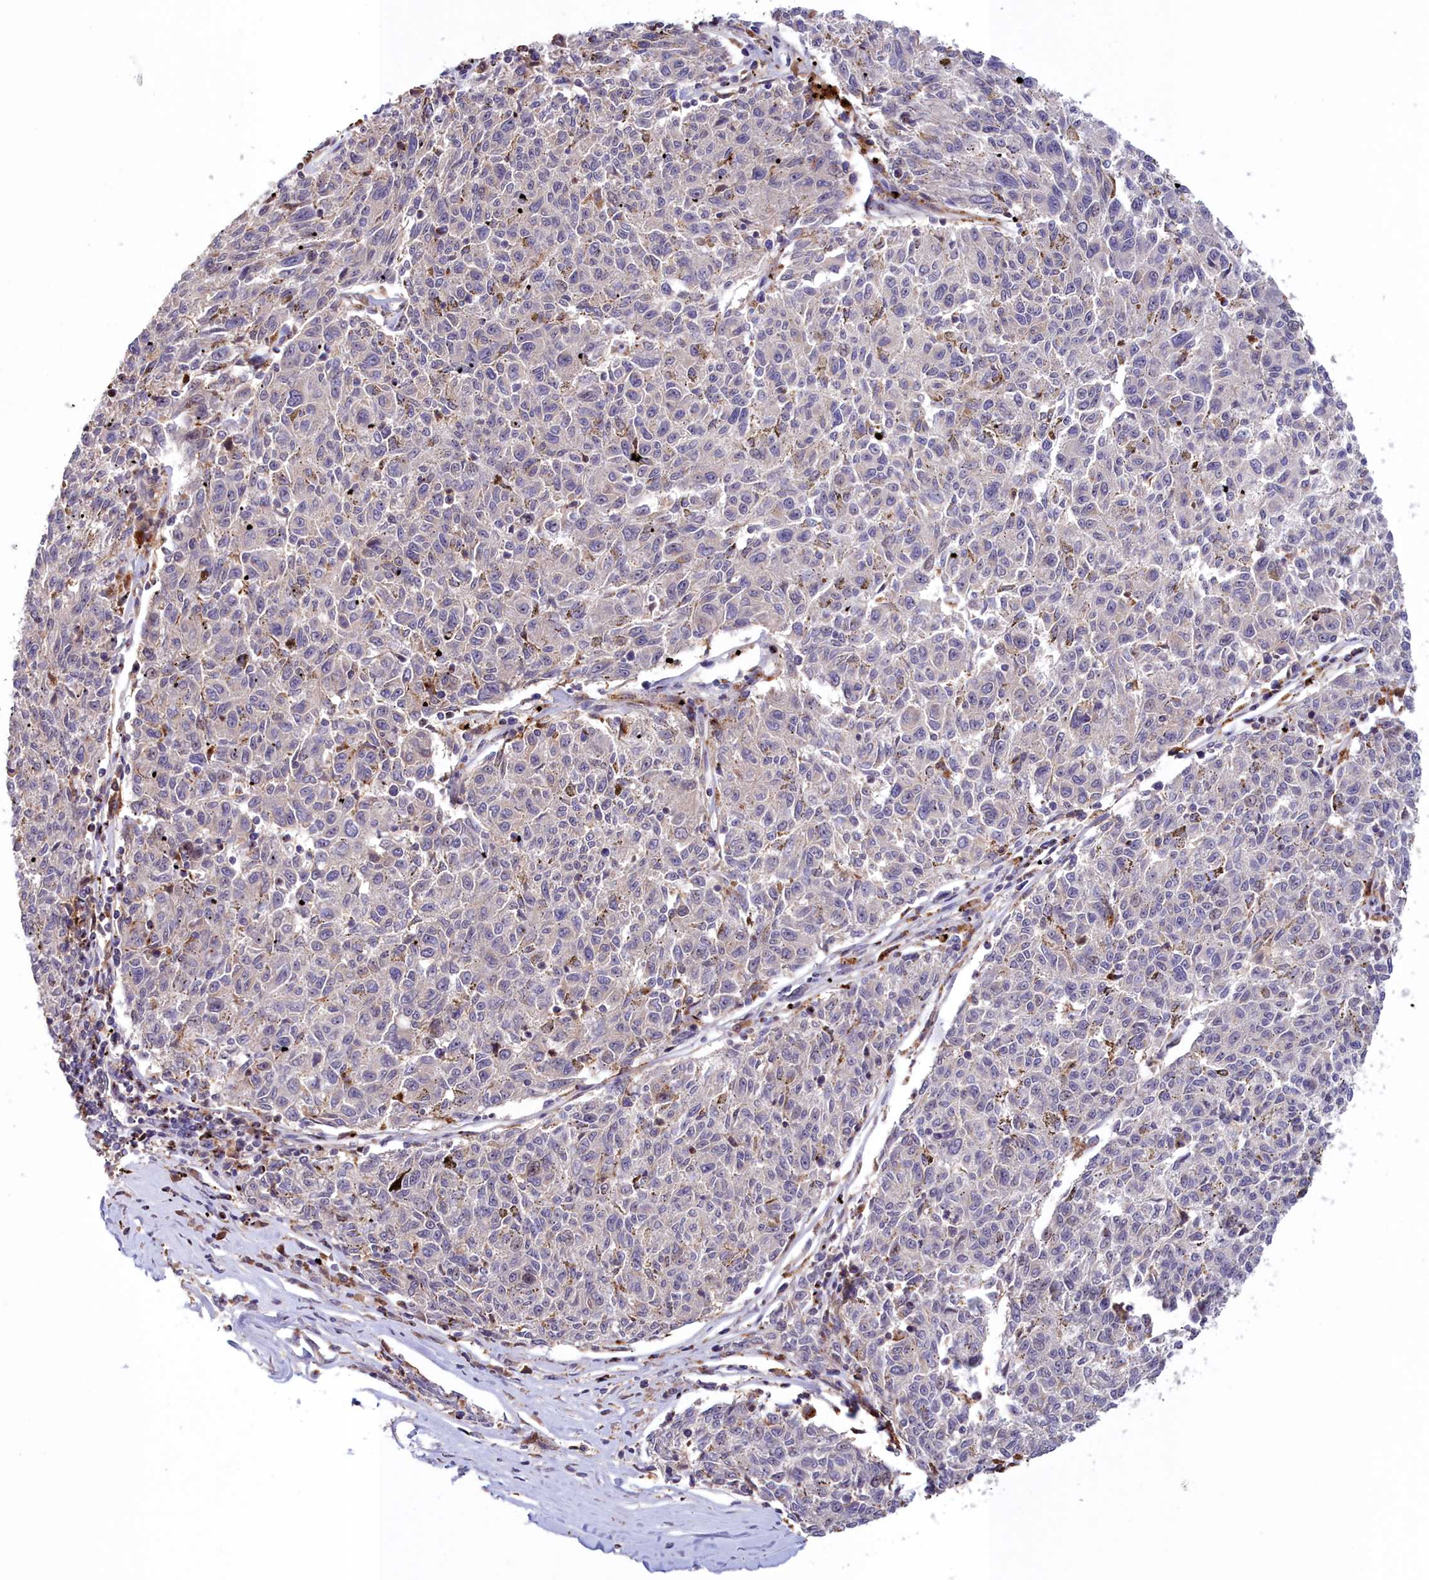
{"staining": {"intensity": "negative", "quantity": "none", "location": "none"}, "tissue": "melanoma", "cell_type": "Tumor cells", "image_type": "cancer", "snomed": [{"axis": "morphology", "description": "Malignant melanoma, NOS"}, {"axis": "topography", "description": "Skin"}], "caption": "Immunohistochemistry (IHC) histopathology image of malignant melanoma stained for a protein (brown), which displays no staining in tumor cells.", "gene": "NEURL4", "patient": {"sex": "female", "age": 72}}